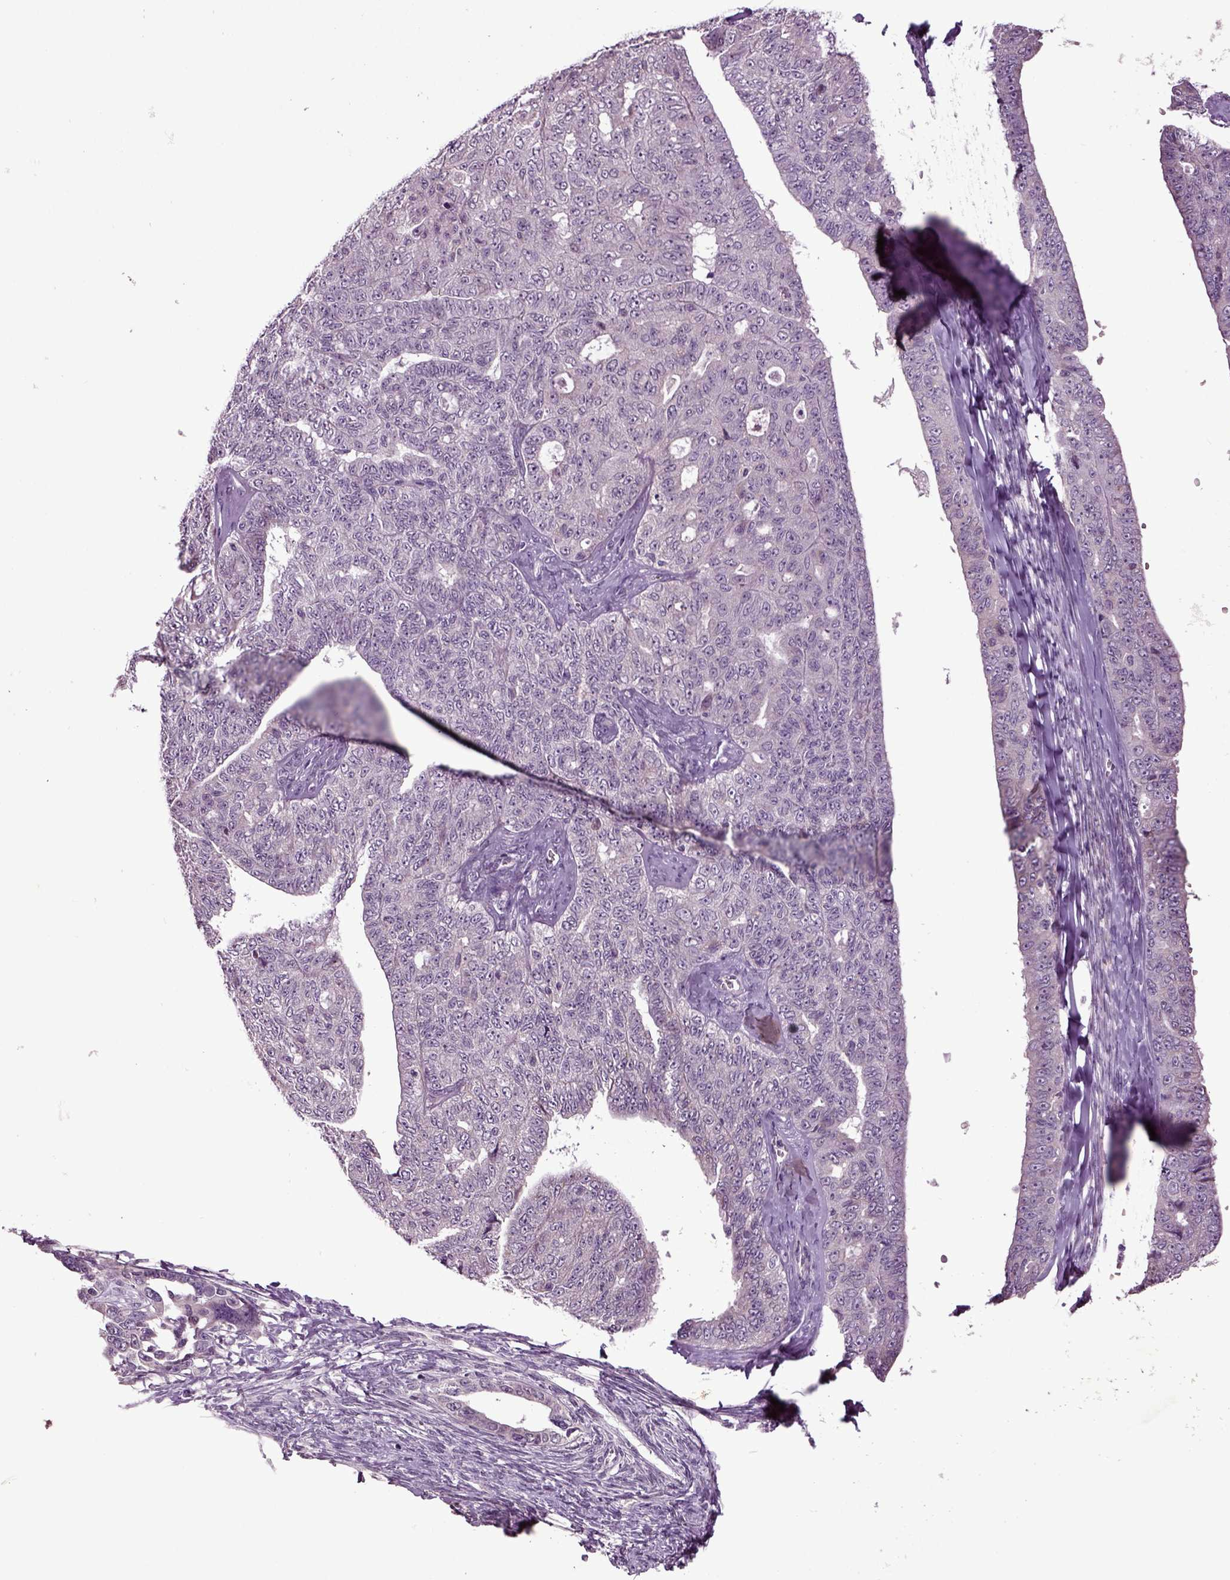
{"staining": {"intensity": "negative", "quantity": "none", "location": "none"}, "tissue": "ovarian cancer", "cell_type": "Tumor cells", "image_type": "cancer", "snomed": [{"axis": "morphology", "description": "Cystadenocarcinoma, serous, NOS"}, {"axis": "topography", "description": "Ovary"}], "caption": "Tumor cells show no significant staining in ovarian cancer (serous cystadenocarcinoma). The staining was performed using DAB (3,3'-diaminobenzidine) to visualize the protein expression in brown, while the nuclei were stained in blue with hematoxylin (Magnification: 20x).", "gene": "SLC17A6", "patient": {"sex": "female", "age": 71}}